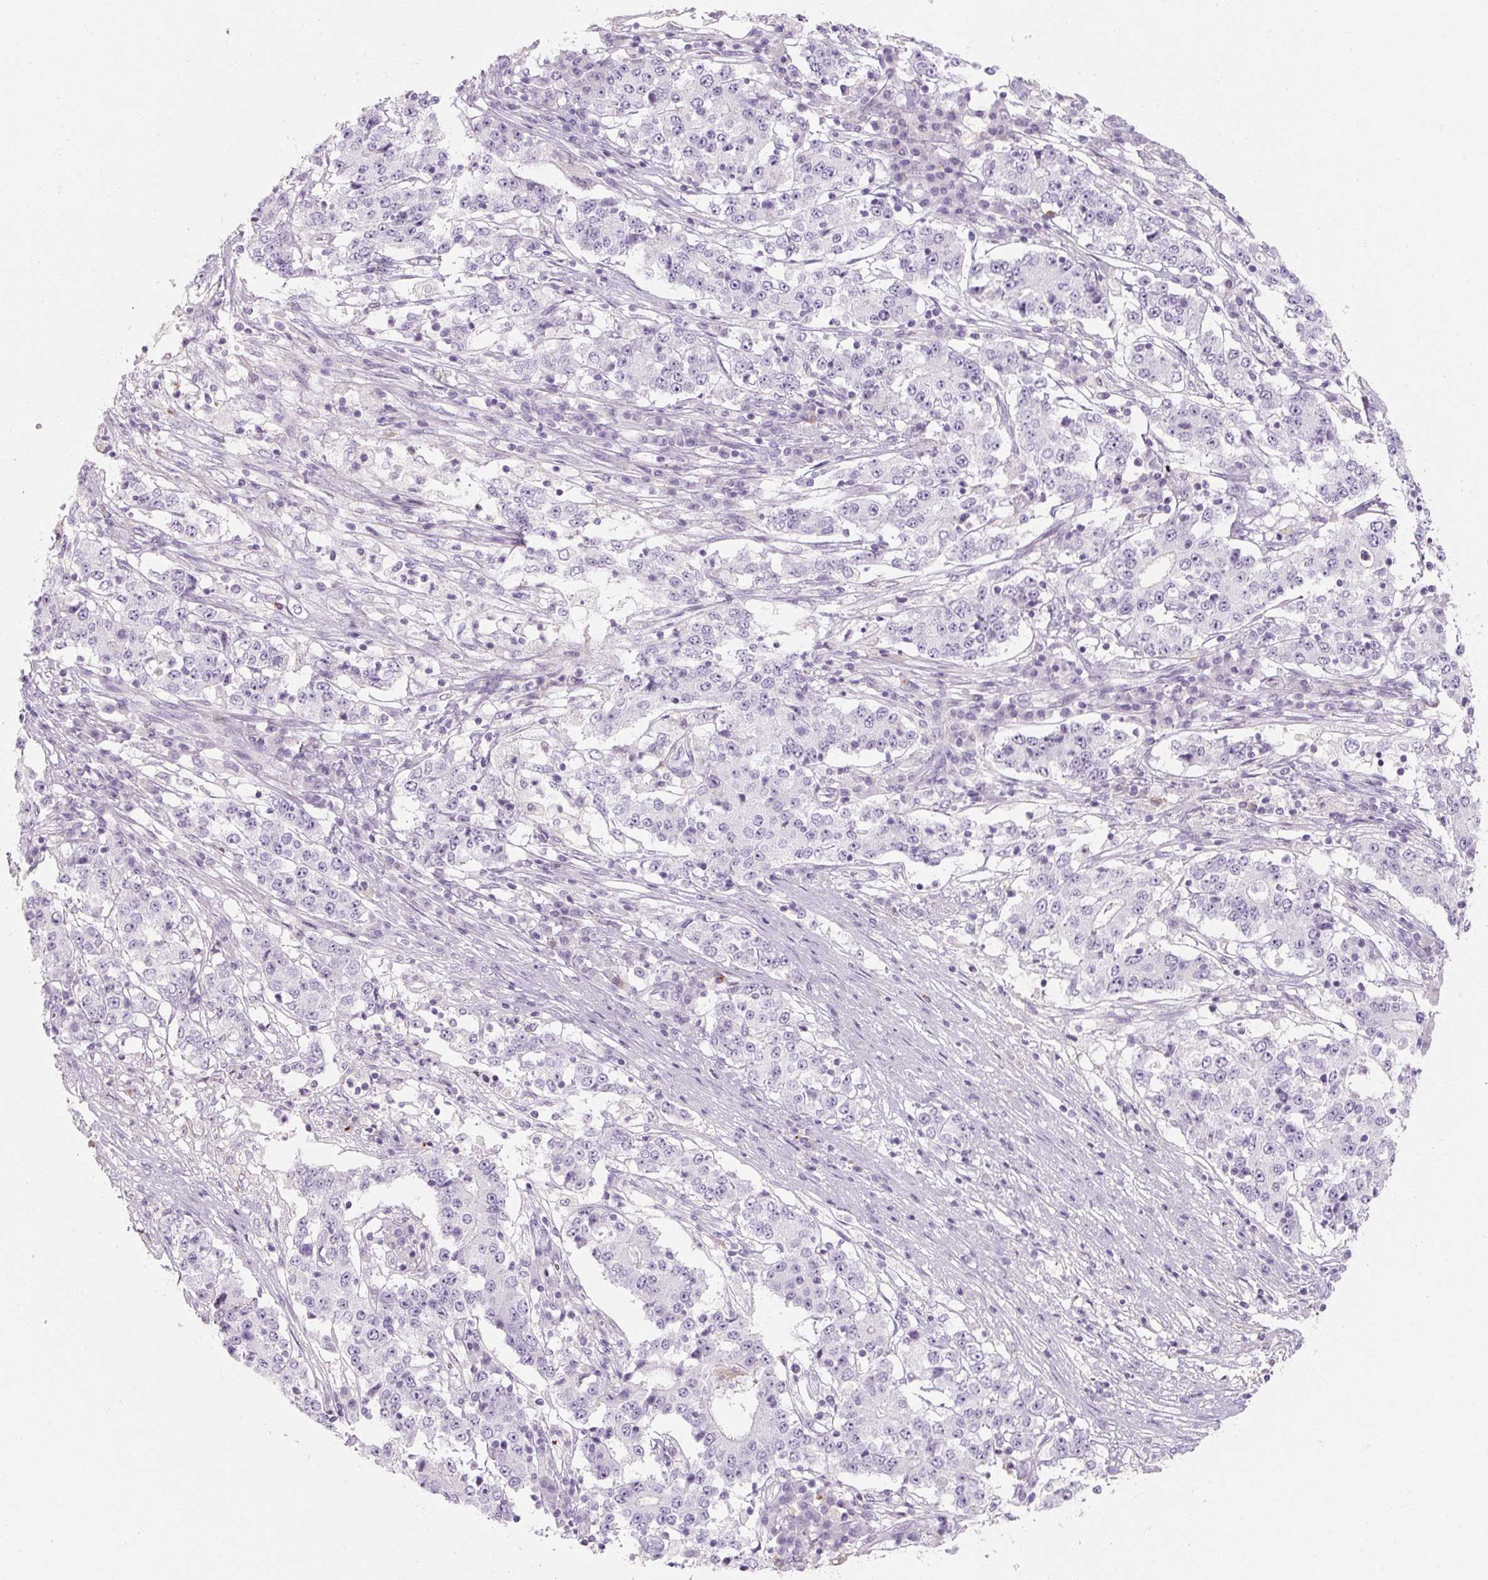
{"staining": {"intensity": "negative", "quantity": "none", "location": "none"}, "tissue": "stomach cancer", "cell_type": "Tumor cells", "image_type": "cancer", "snomed": [{"axis": "morphology", "description": "Adenocarcinoma, NOS"}, {"axis": "topography", "description": "Stomach"}], "caption": "Image shows no significant protein positivity in tumor cells of stomach adenocarcinoma.", "gene": "NFE2L3", "patient": {"sex": "male", "age": 59}}